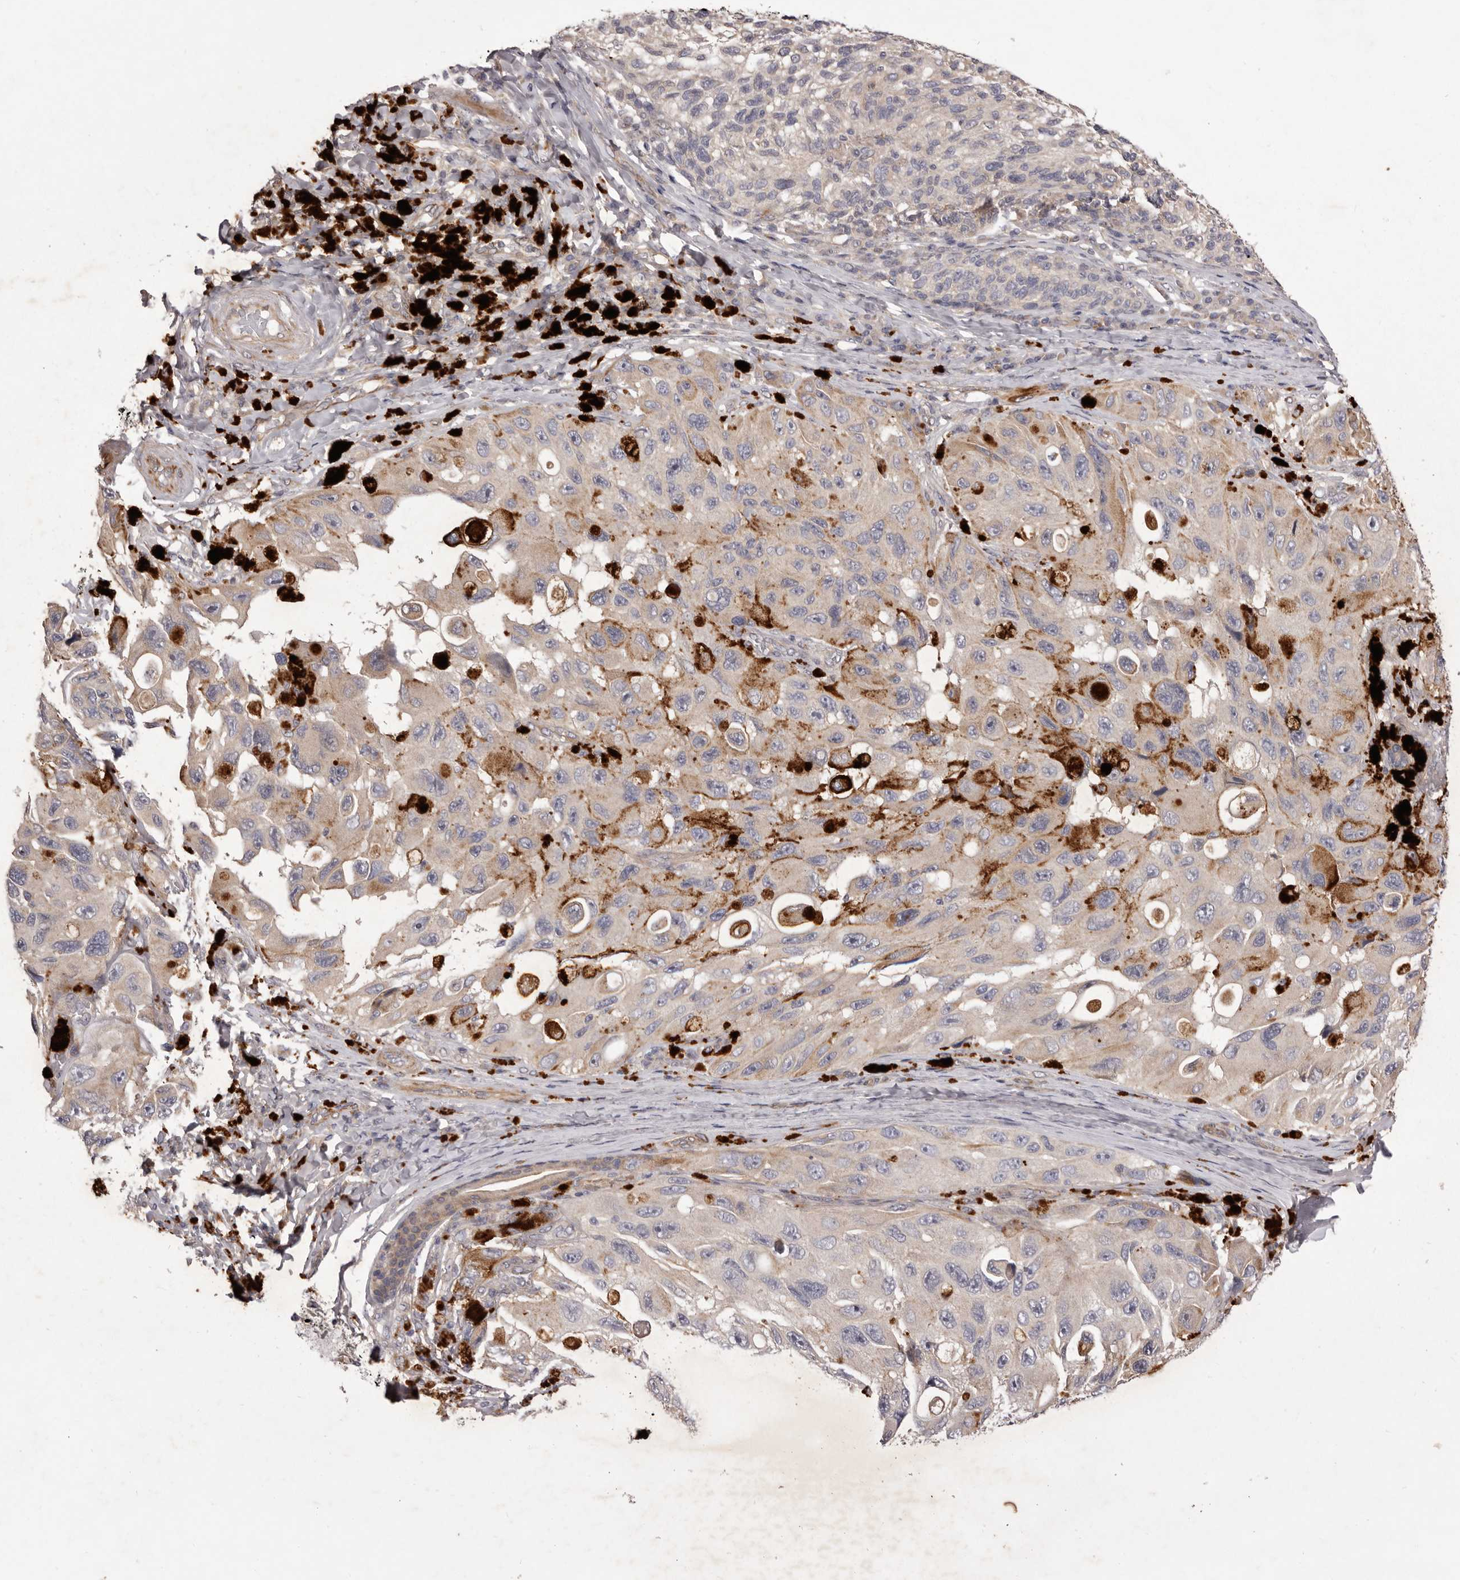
{"staining": {"intensity": "negative", "quantity": "none", "location": "none"}, "tissue": "melanoma", "cell_type": "Tumor cells", "image_type": "cancer", "snomed": [{"axis": "morphology", "description": "Malignant melanoma, NOS"}, {"axis": "topography", "description": "Skin"}], "caption": "Immunohistochemistry (IHC) histopathology image of melanoma stained for a protein (brown), which exhibits no expression in tumor cells.", "gene": "PNRC1", "patient": {"sex": "female", "age": 73}}